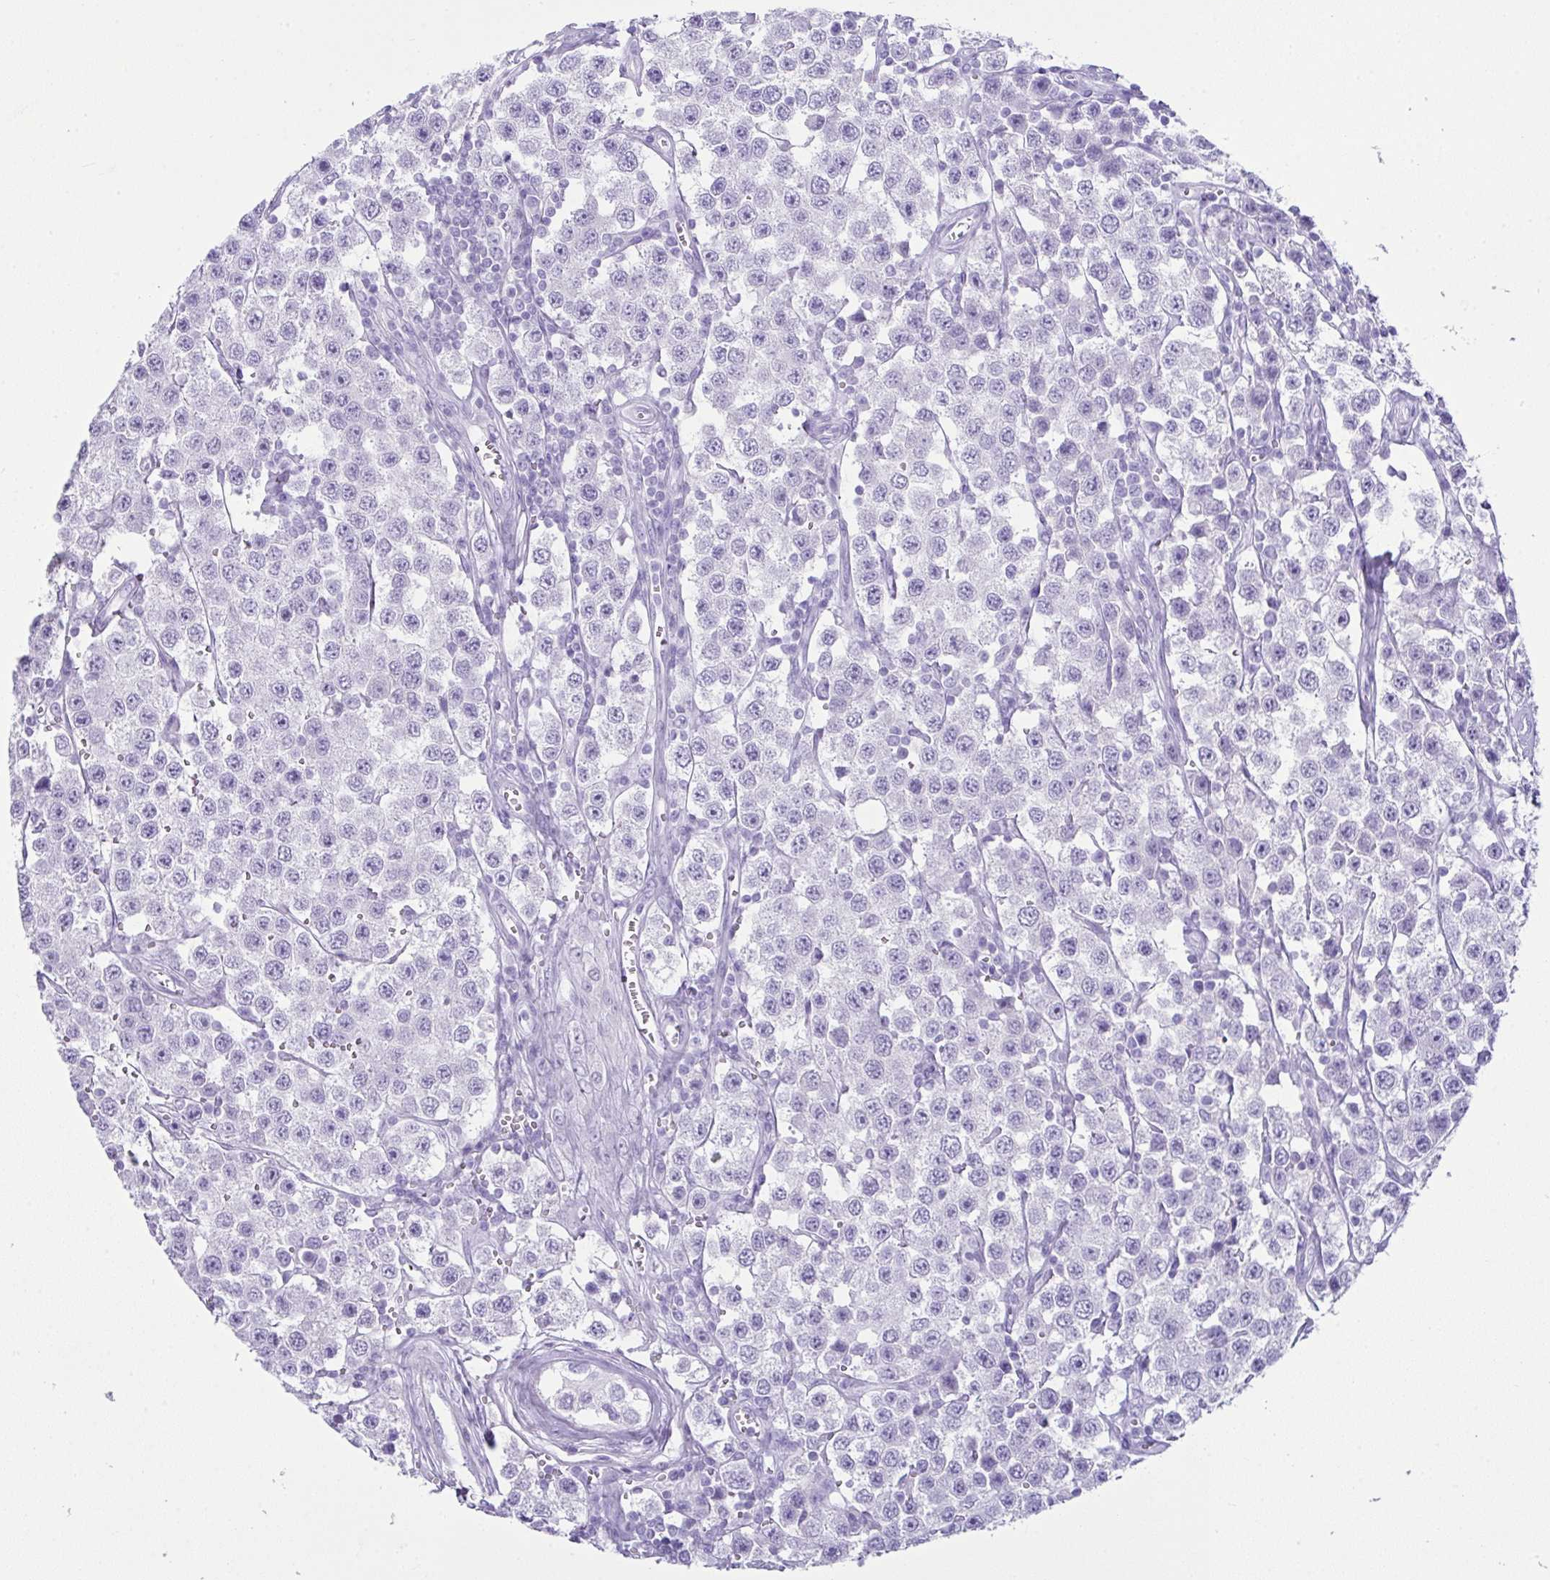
{"staining": {"intensity": "negative", "quantity": "none", "location": "none"}, "tissue": "testis cancer", "cell_type": "Tumor cells", "image_type": "cancer", "snomed": [{"axis": "morphology", "description": "Seminoma, NOS"}, {"axis": "topography", "description": "Testis"}], "caption": "IHC of testis cancer displays no positivity in tumor cells.", "gene": "LGALS4", "patient": {"sex": "male", "age": 34}}